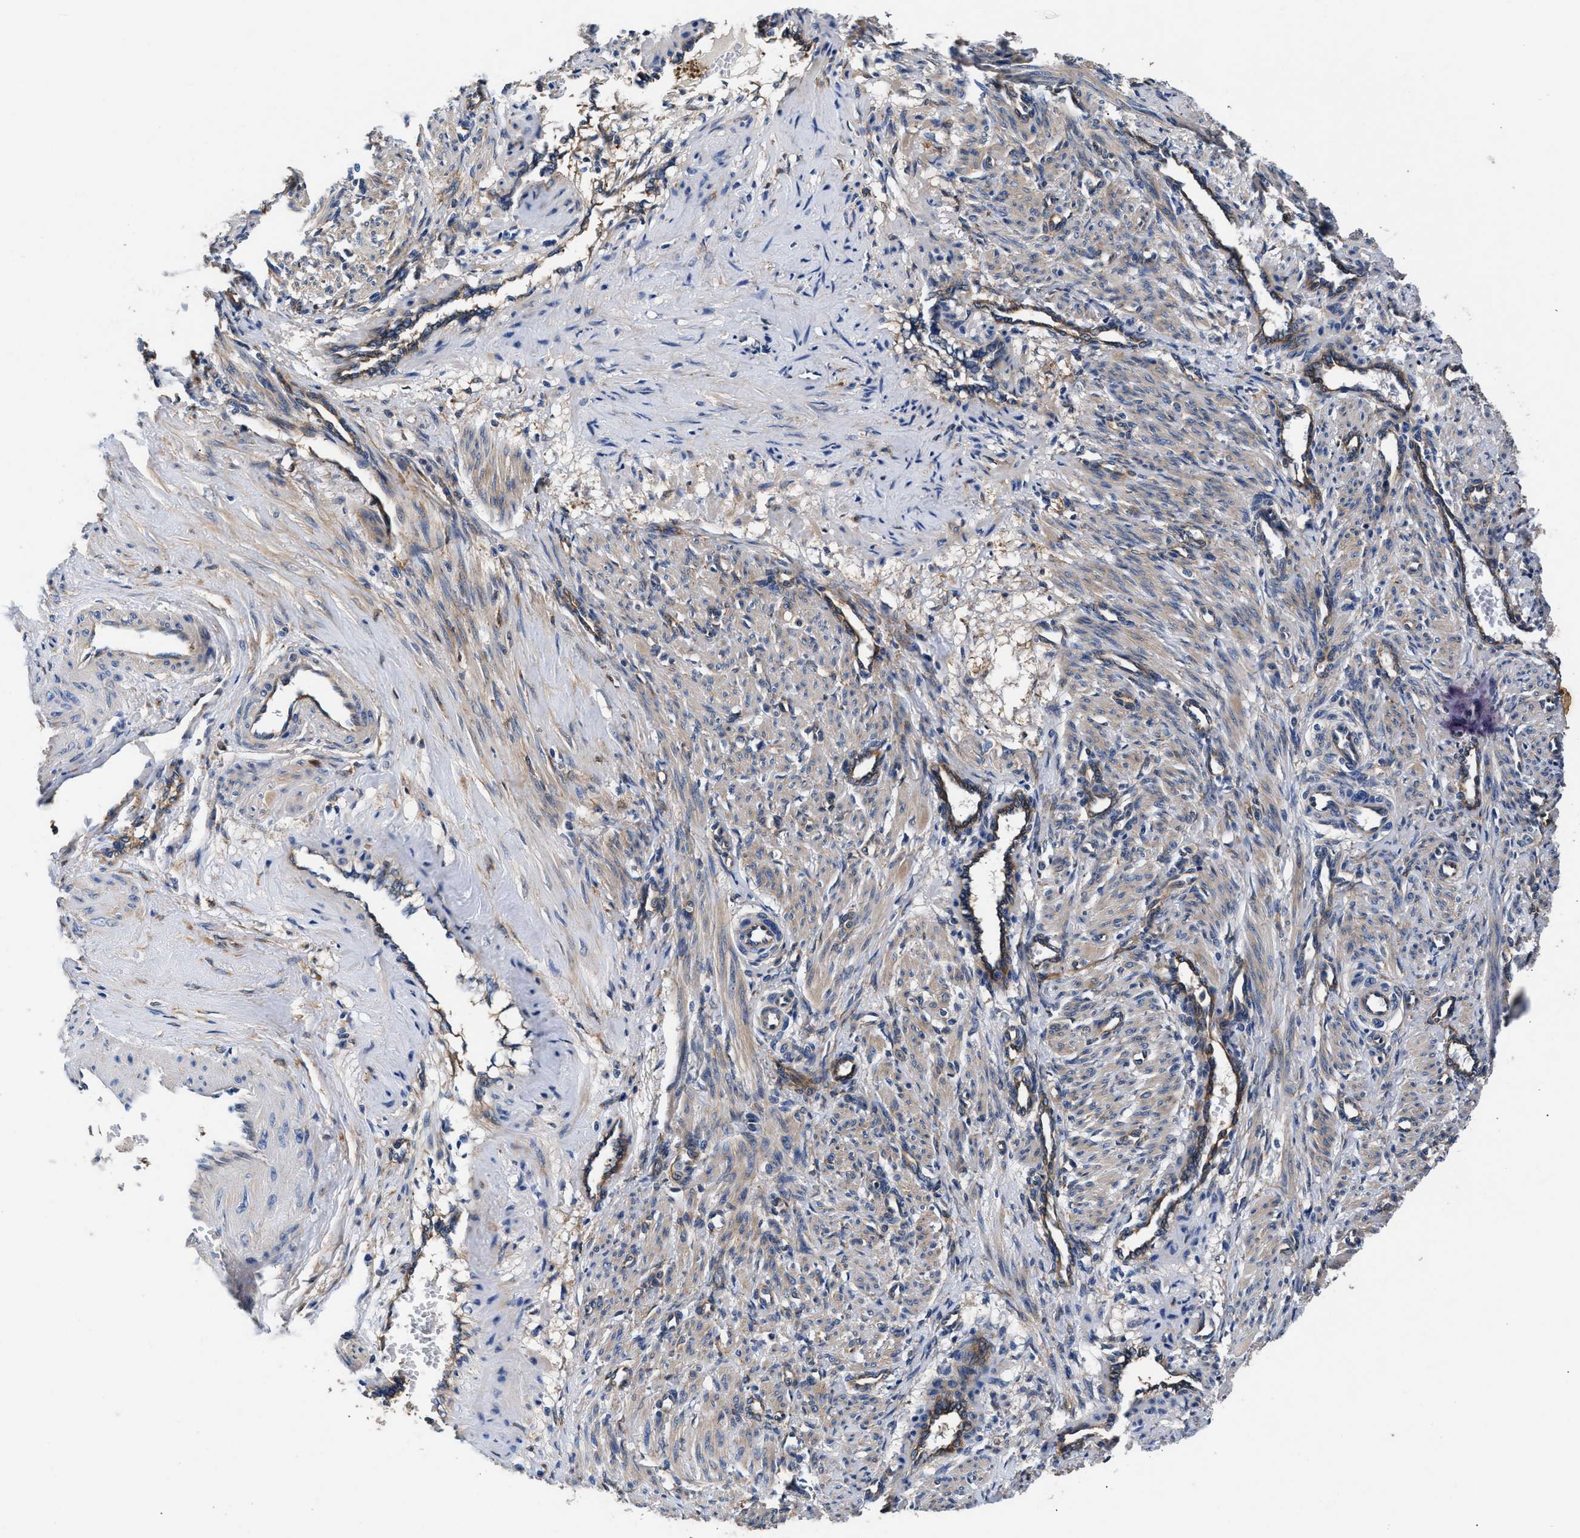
{"staining": {"intensity": "moderate", "quantity": "<25%", "location": "cytoplasmic/membranous"}, "tissue": "smooth muscle", "cell_type": "Smooth muscle cells", "image_type": "normal", "snomed": [{"axis": "morphology", "description": "Normal tissue, NOS"}, {"axis": "topography", "description": "Endometrium"}], "caption": "IHC micrograph of normal smooth muscle: human smooth muscle stained using immunohistochemistry (IHC) shows low levels of moderate protein expression localized specifically in the cytoplasmic/membranous of smooth muscle cells, appearing as a cytoplasmic/membranous brown color.", "gene": "SH3GL1", "patient": {"sex": "female", "age": 33}}